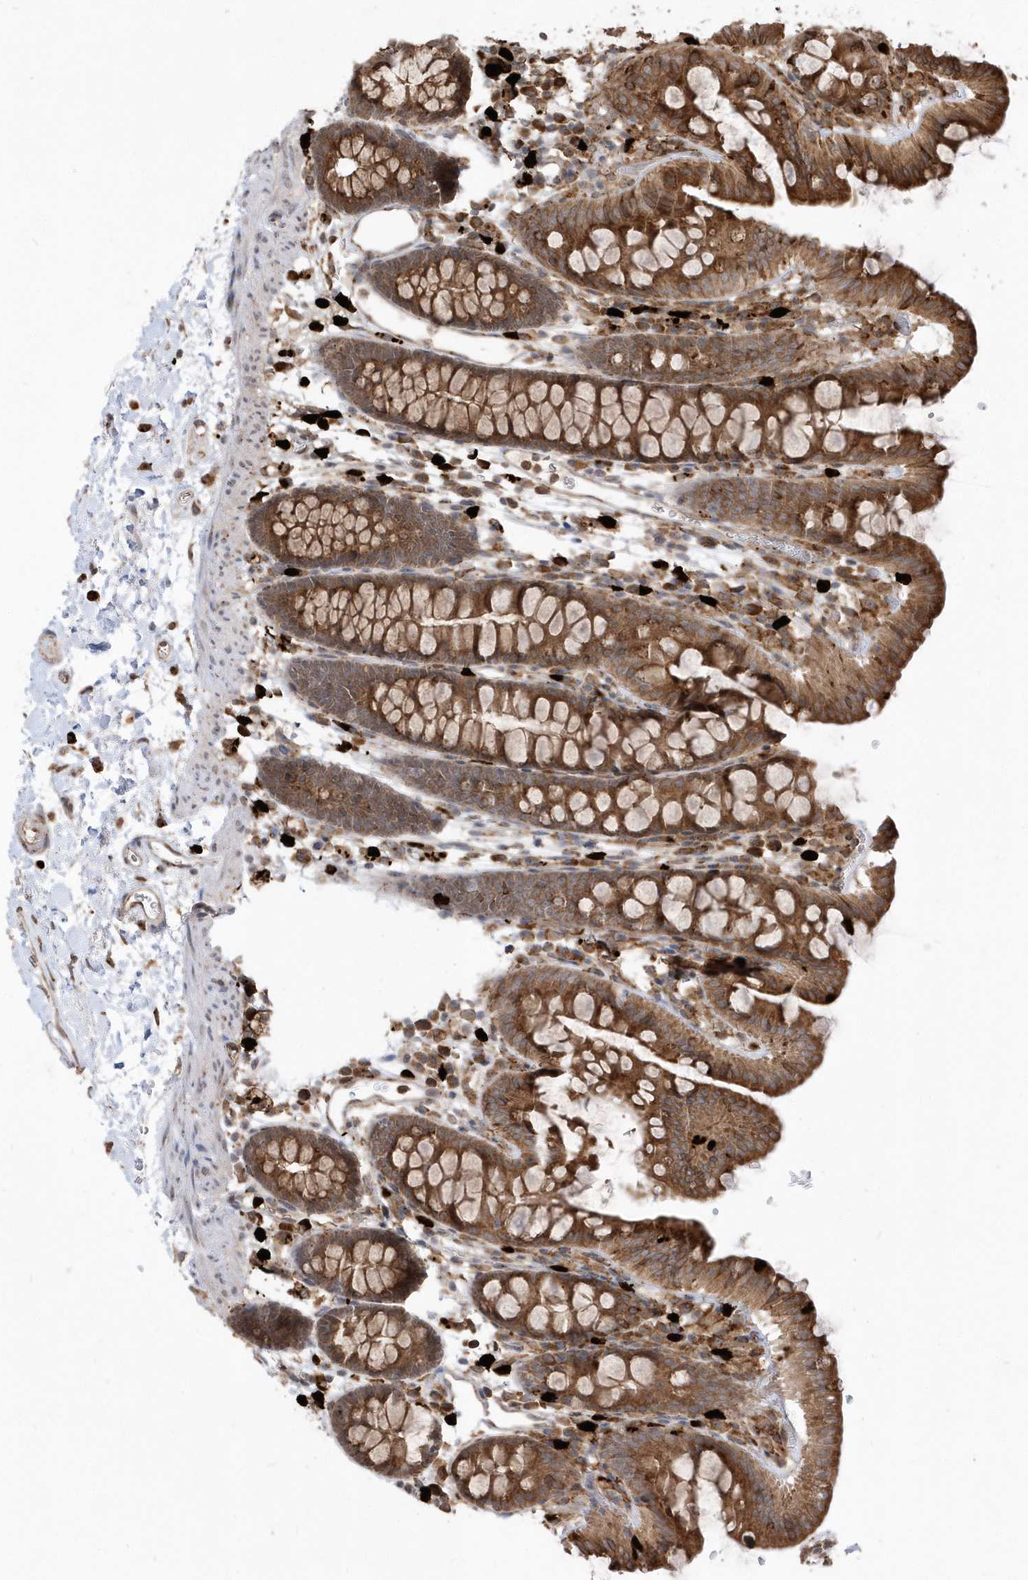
{"staining": {"intensity": "moderate", "quantity": ">75%", "location": "cytoplasmic/membranous"}, "tissue": "colon", "cell_type": "Endothelial cells", "image_type": "normal", "snomed": [{"axis": "morphology", "description": "Normal tissue, NOS"}, {"axis": "topography", "description": "Colon"}], "caption": "Immunohistochemistry staining of benign colon, which demonstrates medium levels of moderate cytoplasmic/membranous expression in approximately >75% of endothelial cells indicating moderate cytoplasmic/membranous protein staining. The staining was performed using DAB (3,3'-diaminobenzidine) (brown) for protein detection and nuclei were counterstained in hematoxylin (blue).", "gene": "EPC2", "patient": {"sex": "male", "age": 75}}